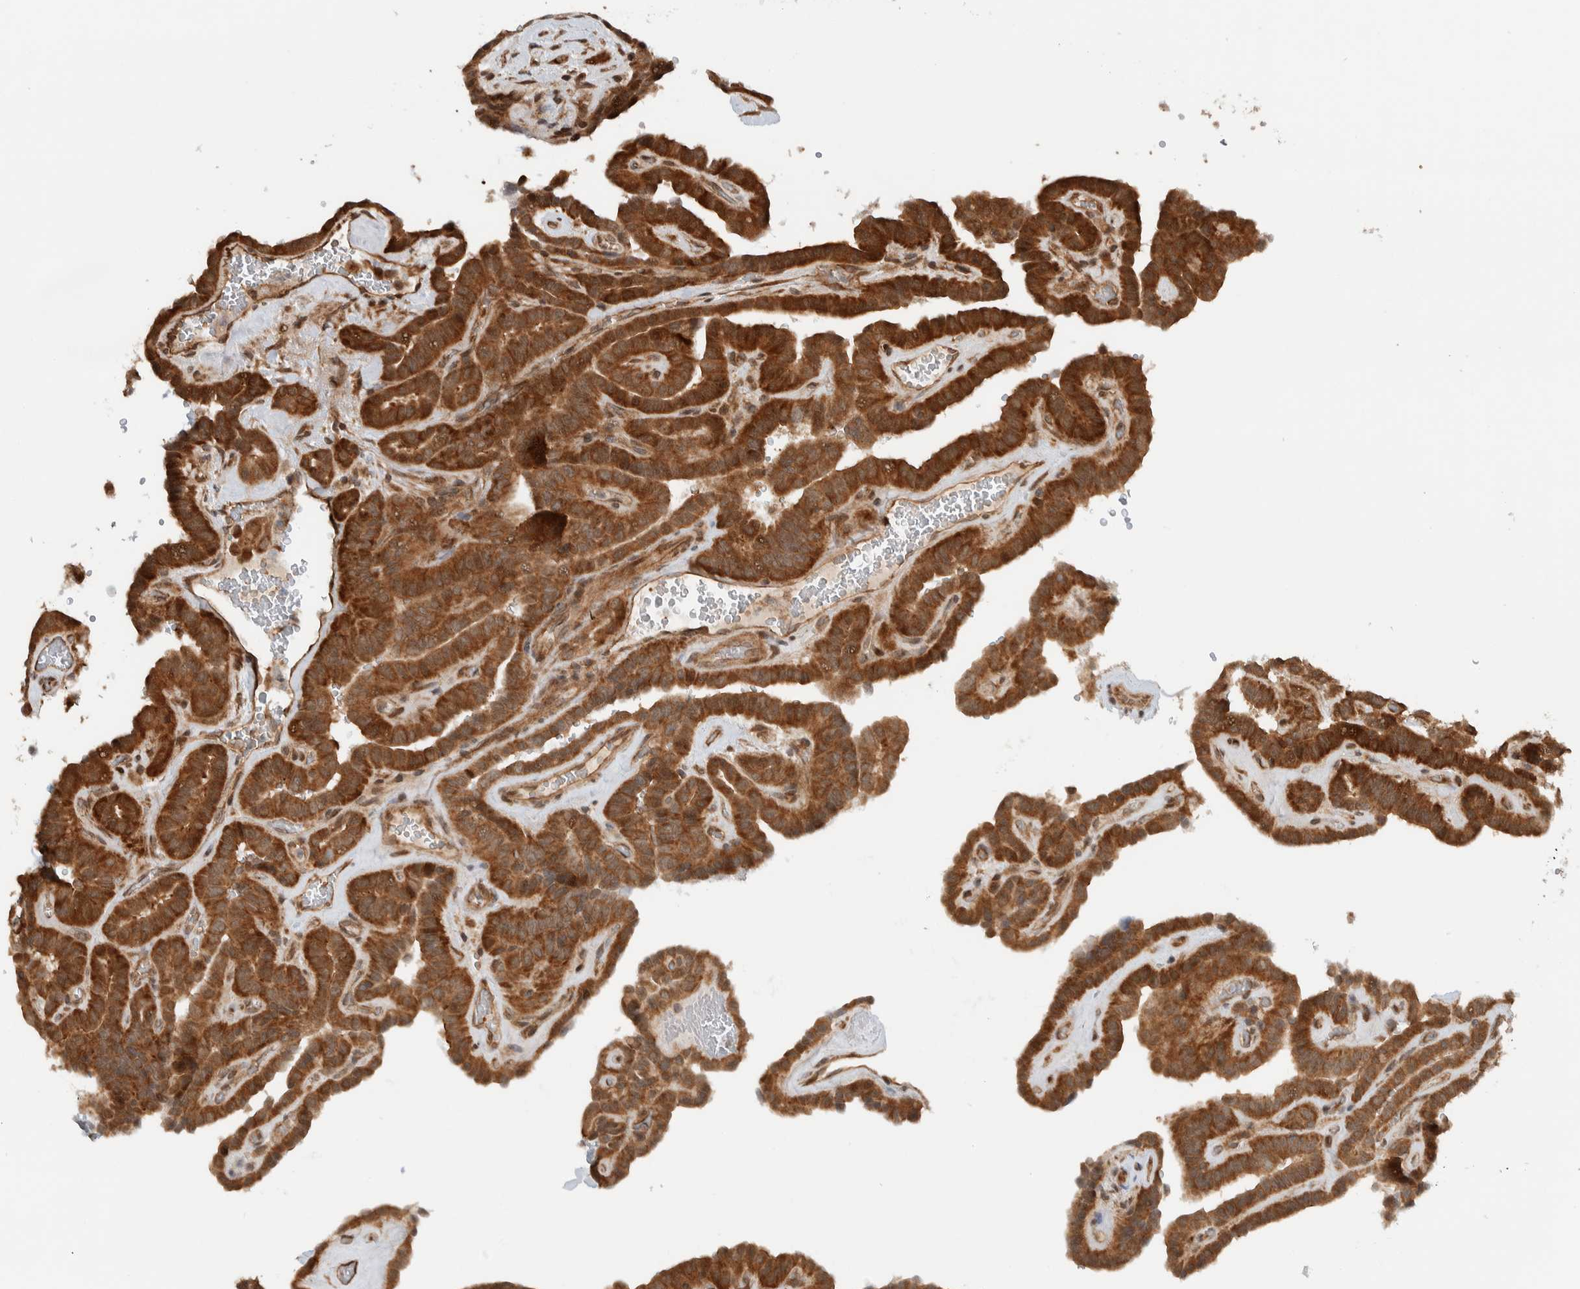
{"staining": {"intensity": "moderate", "quantity": ">75%", "location": "cytoplasmic/membranous"}, "tissue": "thyroid cancer", "cell_type": "Tumor cells", "image_type": "cancer", "snomed": [{"axis": "morphology", "description": "Papillary adenocarcinoma, NOS"}, {"axis": "topography", "description": "Thyroid gland"}], "caption": "Tumor cells exhibit medium levels of moderate cytoplasmic/membranous expression in approximately >75% of cells in human thyroid papillary adenocarcinoma.", "gene": "KLHL6", "patient": {"sex": "male", "age": 77}}